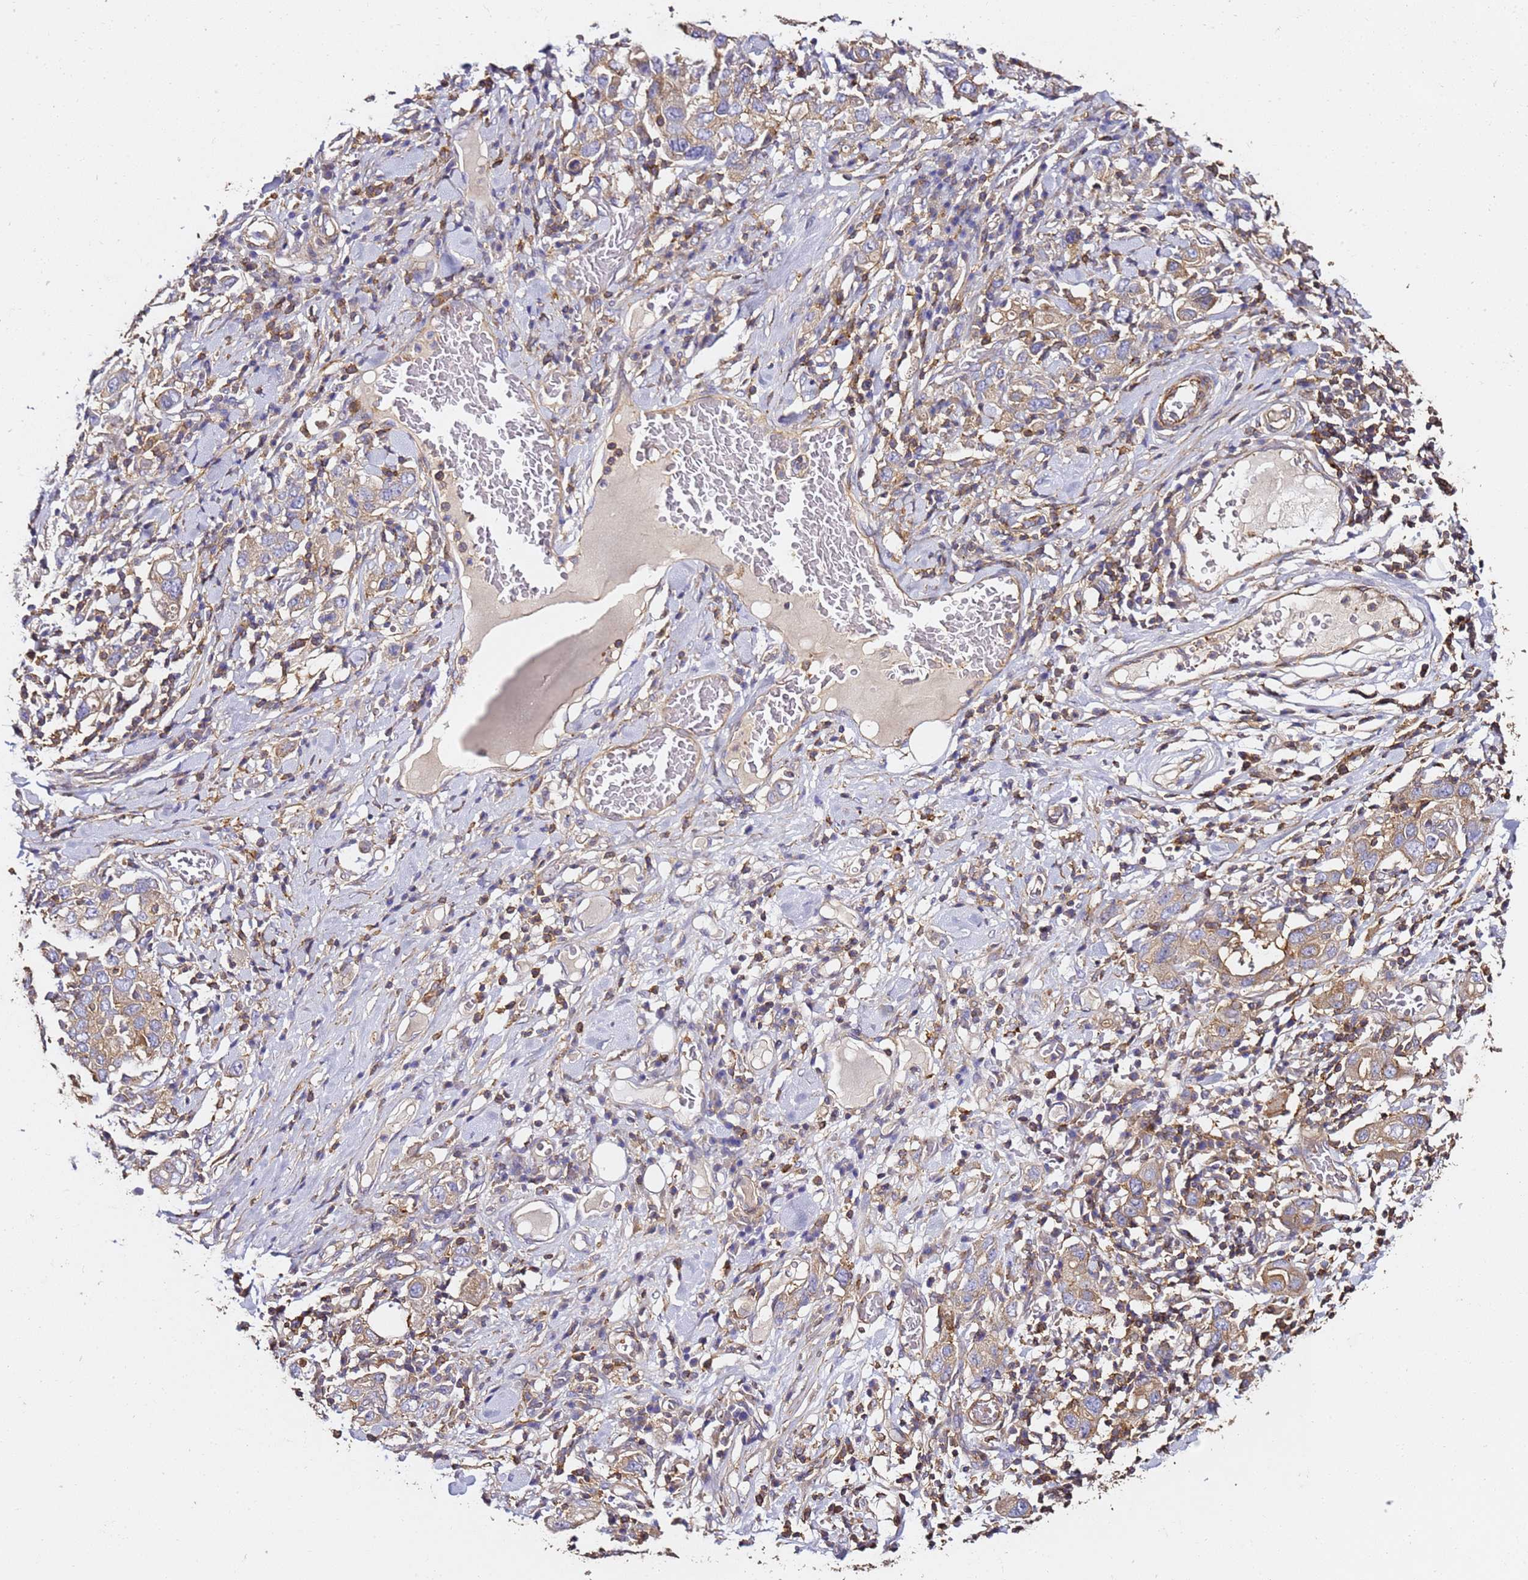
{"staining": {"intensity": "weak", "quantity": ">75%", "location": "cytoplasmic/membranous"}, "tissue": "stomach cancer", "cell_type": "Tumor cells", "image_type": "cancer", "snomed": [{"axis": "morphology", "description": "Adenocarcinoma, NOS"}, {"axis": "topography", "description": "Stomach, upper"}], "caption": "The immunohistochemical stain highlights weak cytoplasmic/membranous expression in tumor cells of adenocarcinoma (stomach) tissue. (brown staining indicates protein expression, while blue staining denotes nuclei).", "gene": "ZFP36L2", "patient": {"sex": "male", "age": 62}}